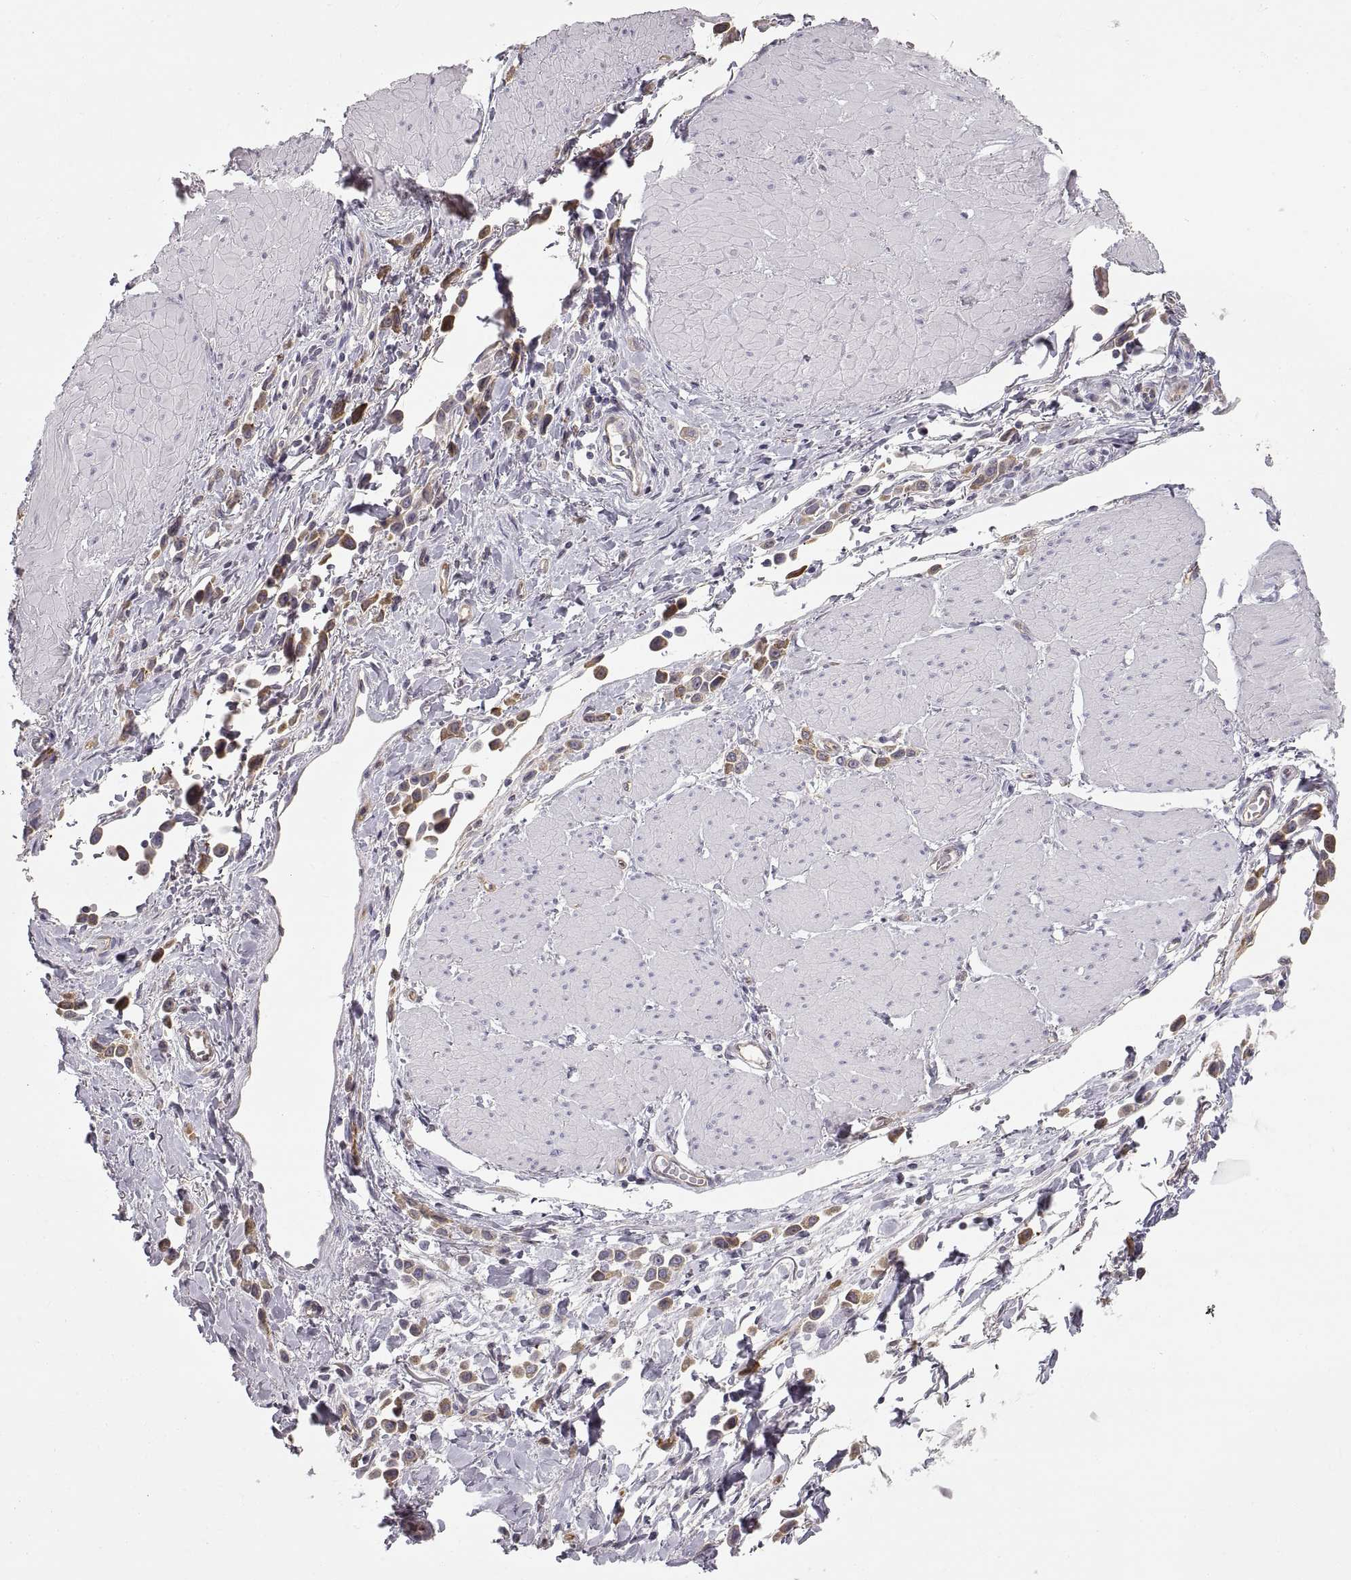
{"staining": {"intensity": "moderate", "quantity": "25%-75%", "location": "cytoplasmic/membranous"}, "tissue": "stomach cancer", "cell_type": "Tumor cells", "image_type": "cancer", "snomed": [{"axis": "morphology", "description": "Adenocarcinoma, NOS"}, {"axis": "topography", "description": "Stomach"}], "caption": "Immunohistochemistry (IHC) (DAB (3,3'-diaminobenzidine)) staining of human stomach adenocarcinoma reveals moderate cytoplasmic/membranous protein expression in approximately 25%-75% of tumor cells. Using DAB (brown) and hematoxylin (blue) stains, captured at high magnification using brightfield microscopy.", "gene": "HSP90AB1", "patient": {"sex": "male", "age": 47}}